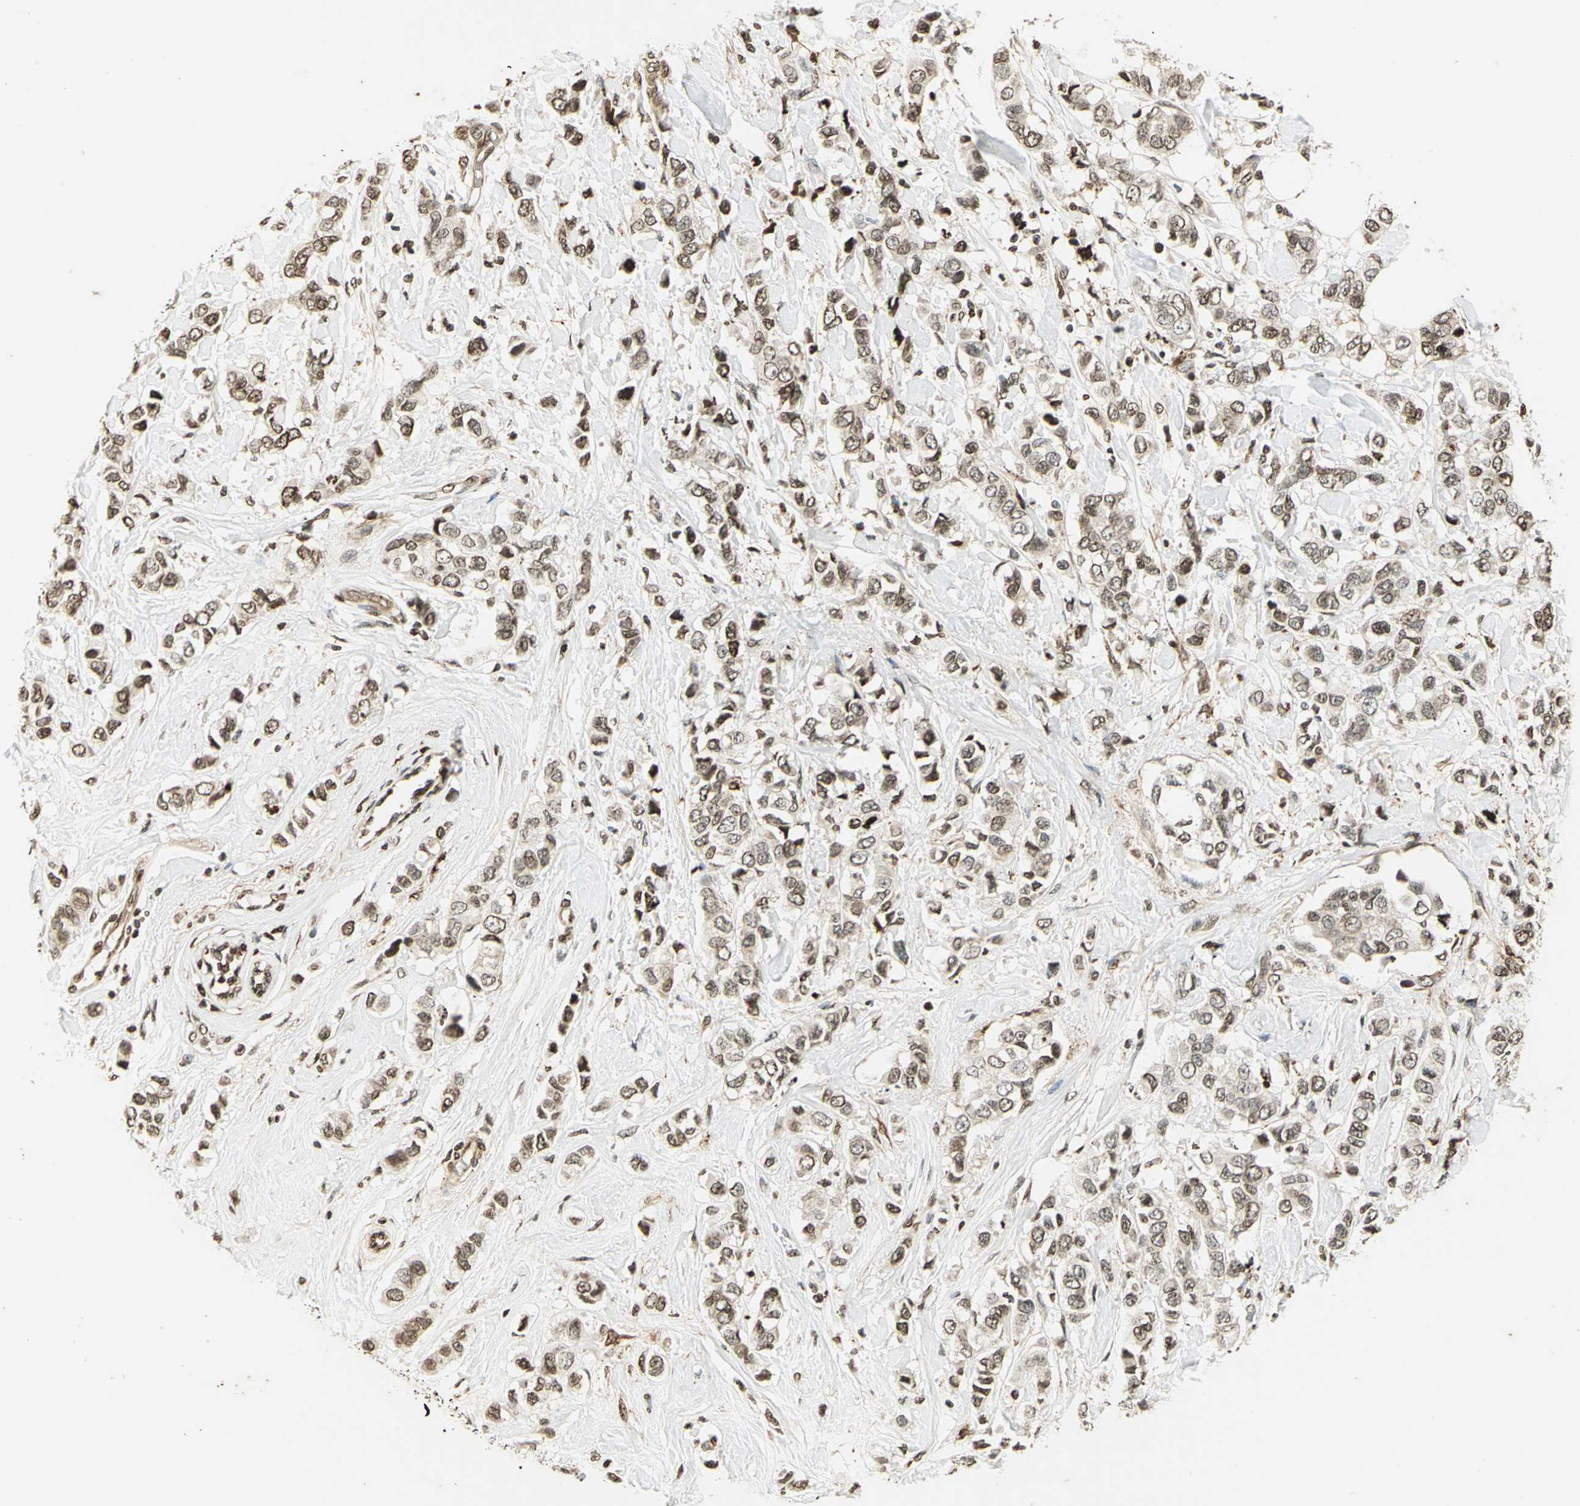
{"staining": {"intensity": "moderate", "quantity": ">75%", "location": "cytoplasmic/membranous,nuclear"}, "tissue": "breast cancer", "cell_type": "Tumor cells", "image_type": "cancer", "snomed": [{"axis": "morphology", "description": "Duct carcinoma"}, {"axis": "topography", "description": "Breast"}], "caption": "Breast cancer stained with a protein marker reveals moderate staining in tumor cells.", "gene": "LGALS3", "patient": {"sex": "female", "age": 50}}